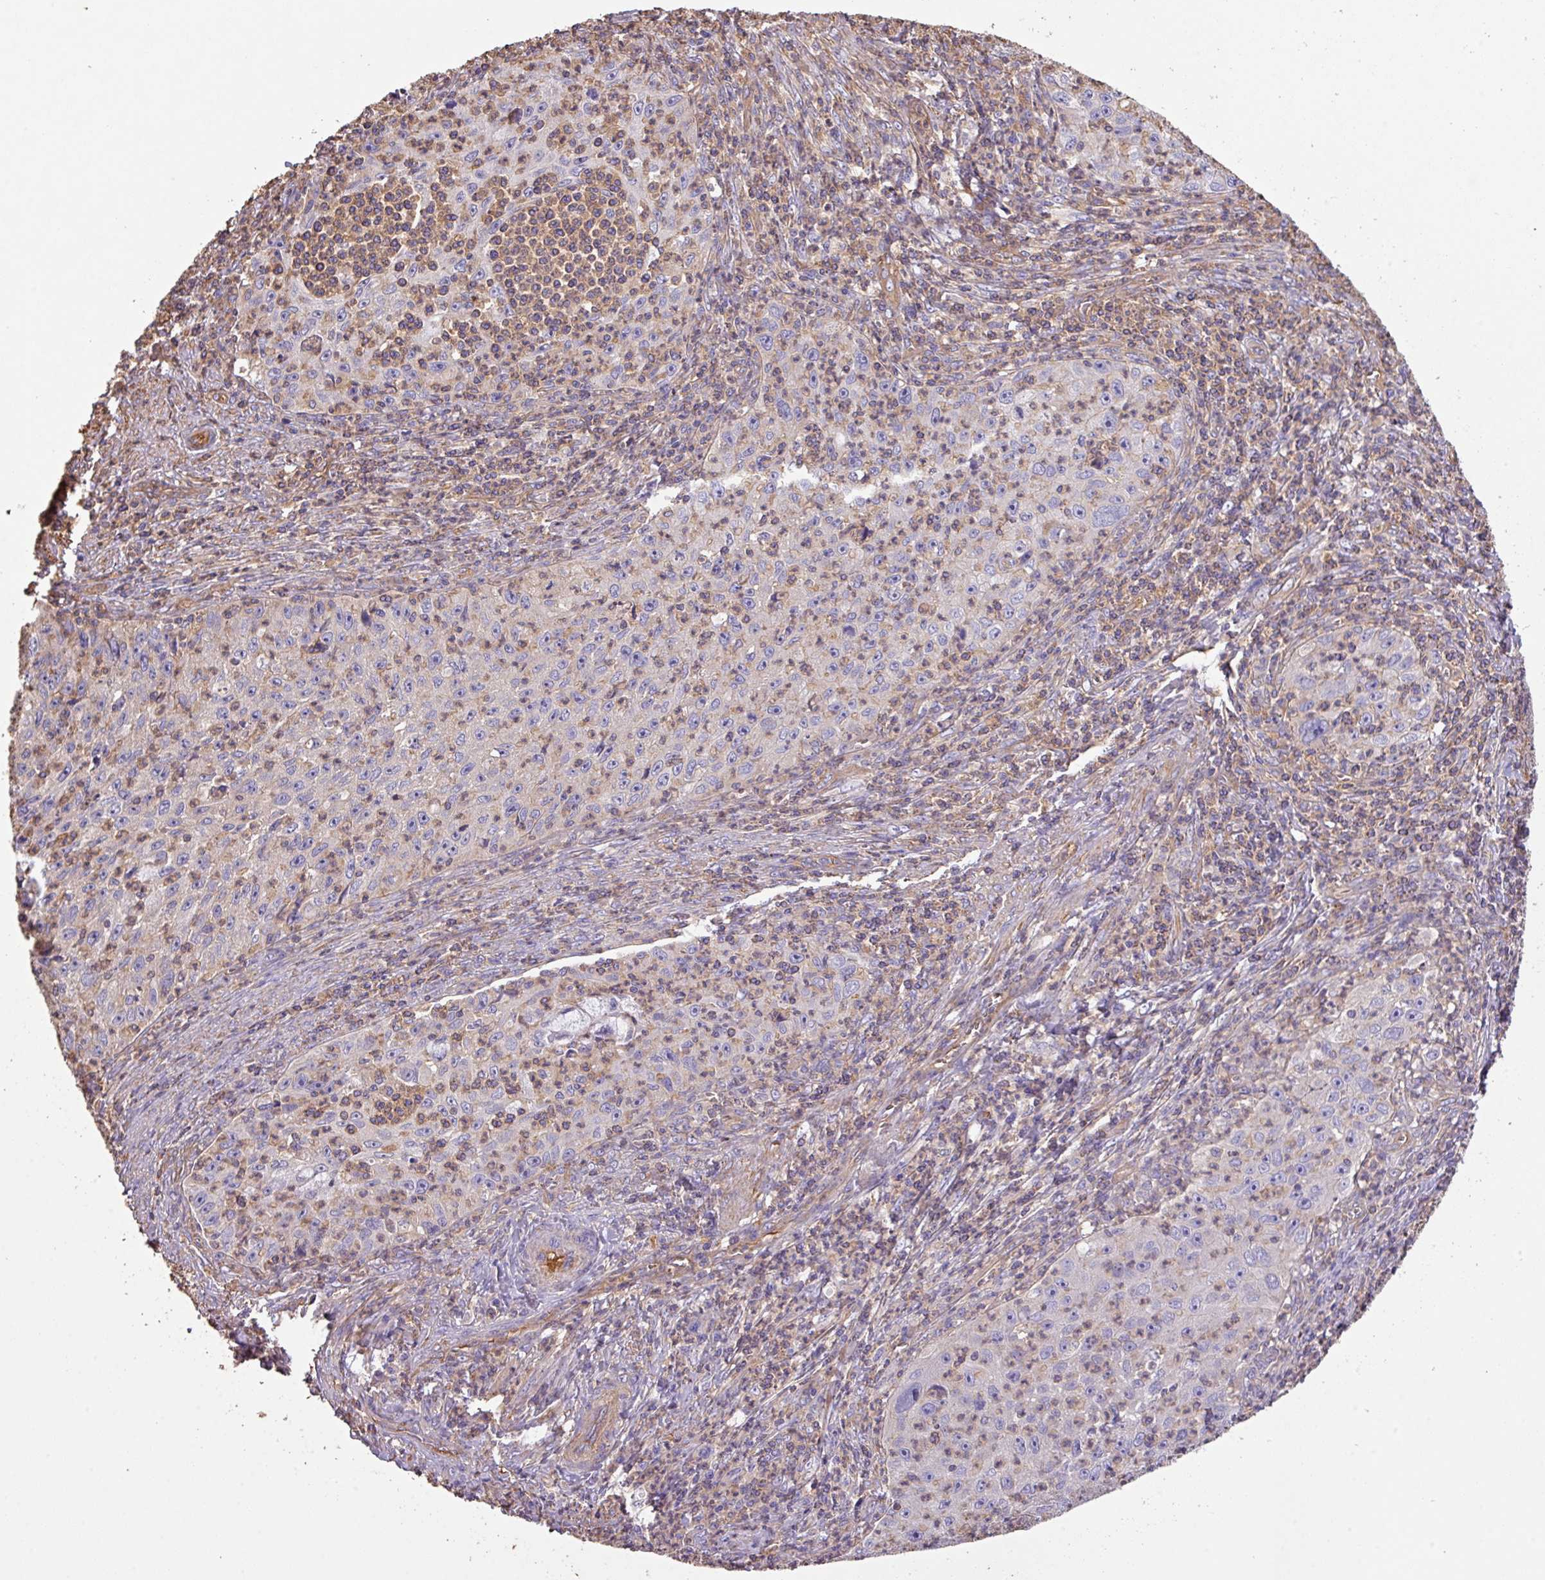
{"staining": {"intensity": "negative", "quantity": "none", "location": "none"}, "tissue": "cervical cancer", "cell_type": "Tumor cells", "image_type": "cancer", "snomed": [{"axis": "morphology", "description": "Squamous cell carcinoma, NOS"}, {"axis": "topography", "description": "Cervix"}], "caption": "Immunohistochemistry micrograph of human cervical squamous cell carcinoma stained for a protein (brown), which shows no expression in tumor cells.", "gene": "CALML4", "patient": {"sex": "female", "age": 30}}